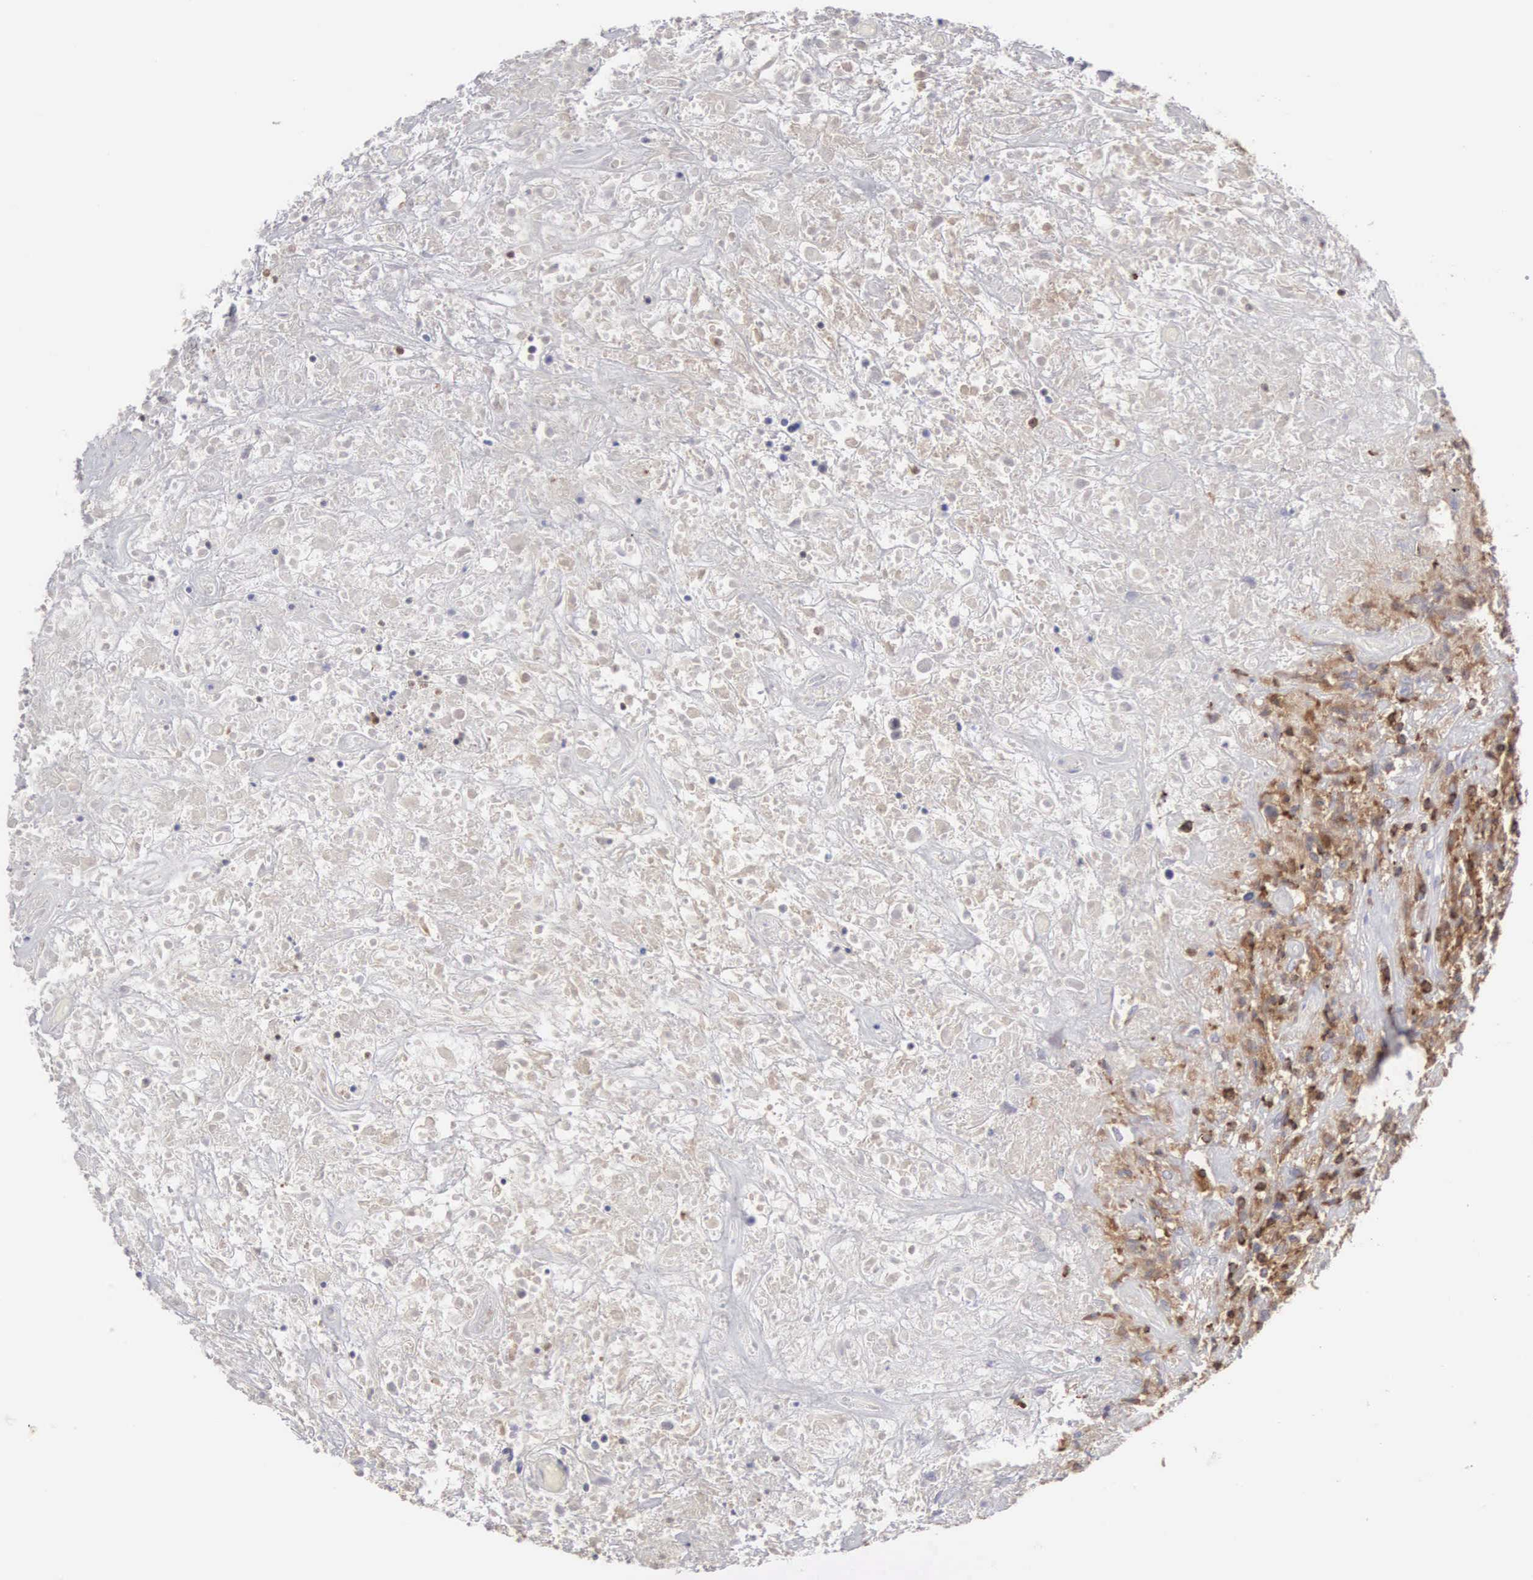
{"staining": {"intensity": "weak", "quantity": "25%-75%", "location": "cytoplasmic/membranous,nuclear"}, "tissue": "lymphoma", "cell_type": "Tumor cells", "image_type": "cancer", "snomed": [{"axis": "morphology", "description": "Hodgkin's disease, NOS"}, {"axis": "topography", "description": "Lymph node"}], "caption": "Hodgkin's disease stained with DAB immunohistochemistry displays low levels of weak cytoplasmic/membranous and nuclear expression in about 25%-75% of tumor cells. (IHC, brightfield microscopy, high magnification).", "gene": "SH3BP1", "patient": {"sex": "male", "age": 46}}